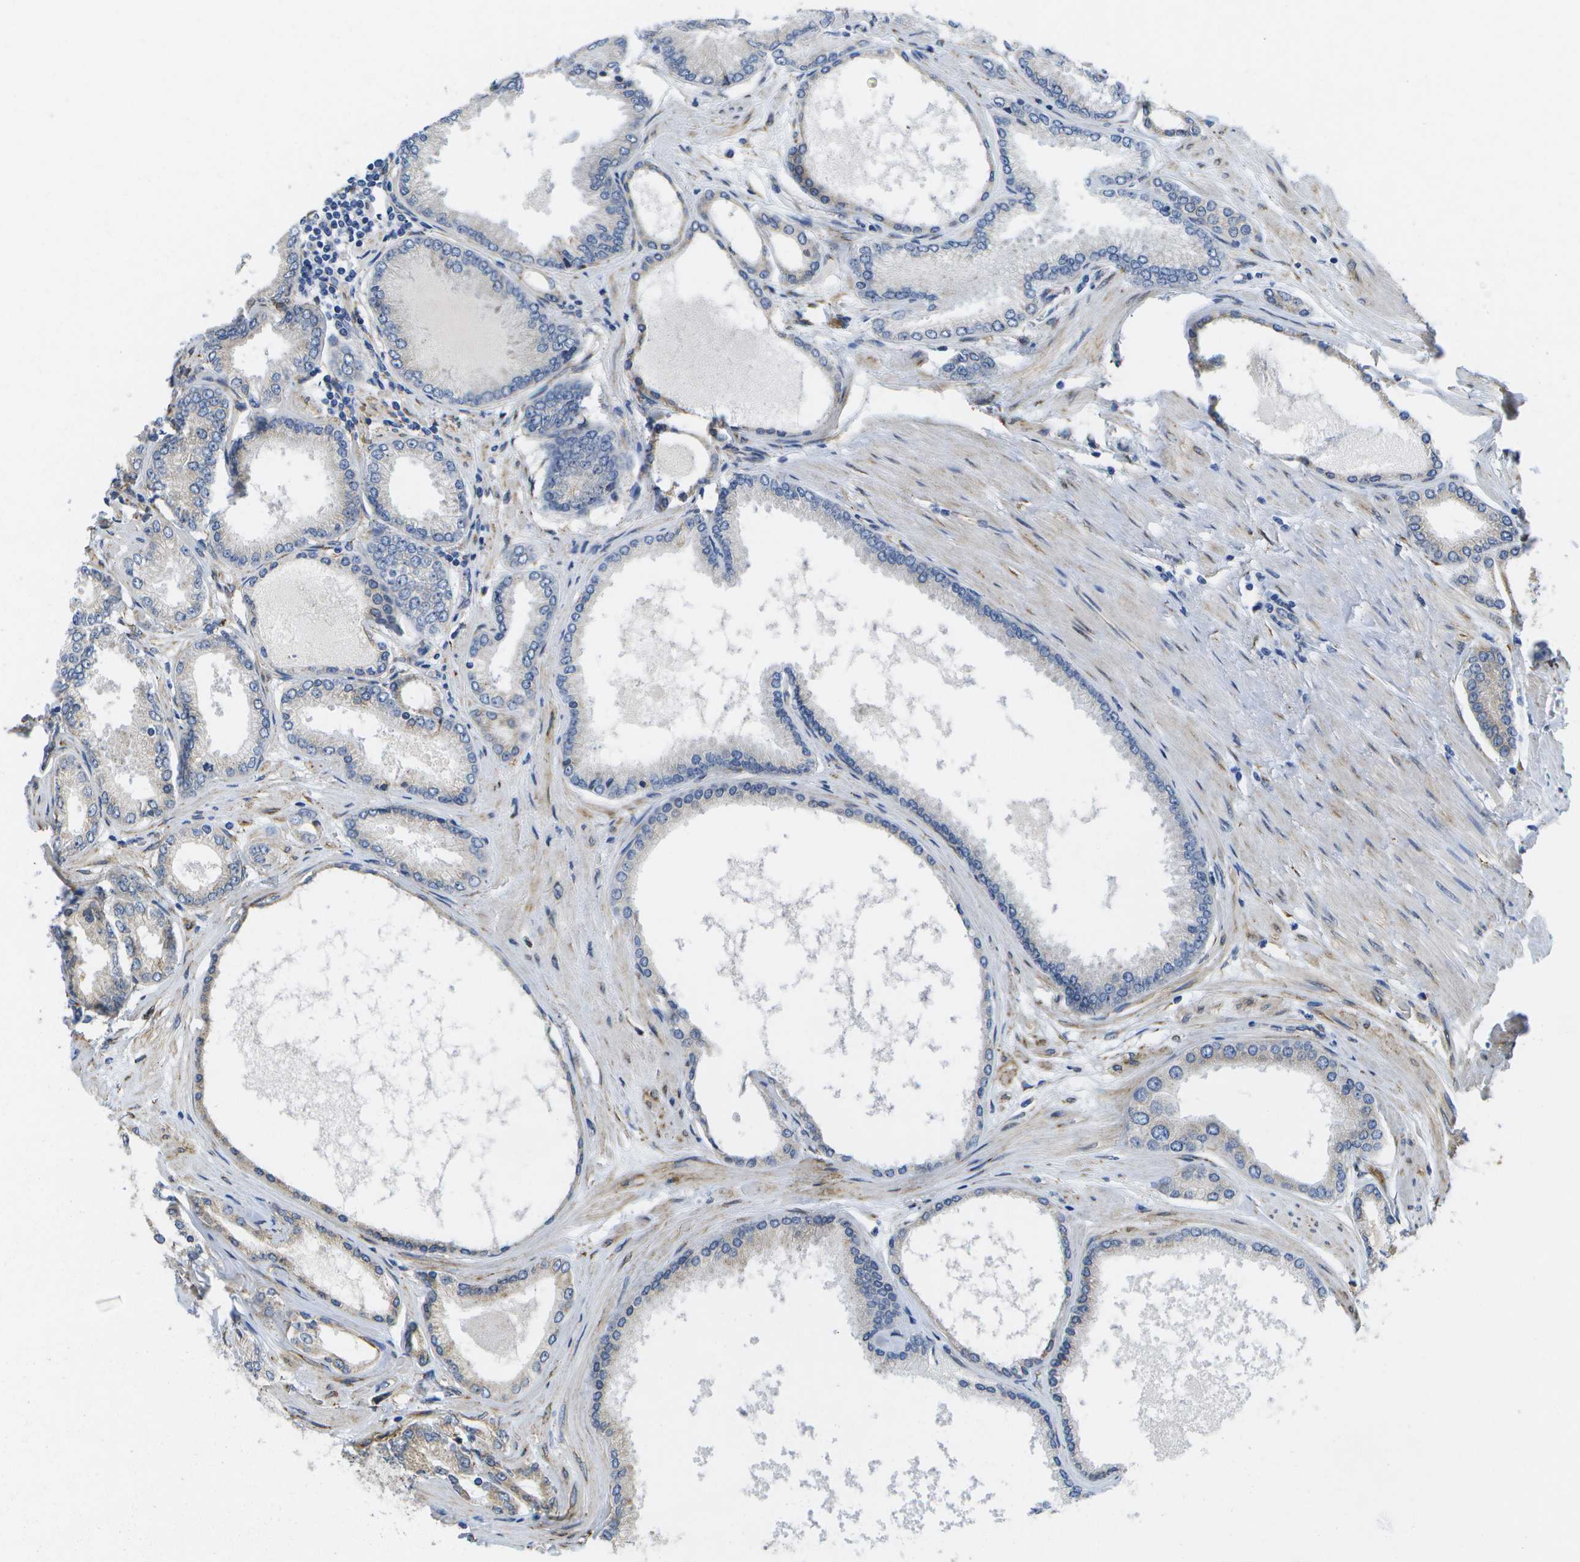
{"staining": {"intensity": "negative", "quantity": "none", "location": "none"}, "tissue": "prostate cancer", "cell_type": "Tumor cells", "image_type": "cancer", "snomed": [{"axis": "morphology", "description": "Adenocarcinoma, High grade"}, {"axis": "topography", "description": "Prostate"}], "caption": "A high-resolution micrograph shows immunohistochemistry (IHC) staining of prostate high-grade adenocarcinoma, which reveals no significant positivity in tumor cells. Brightfield microscopy of immunohistochemistry stained with DAB (brown) and hematoxylin (blue), captured at high magnification.", "gene": "ZDHHC17", "patient": {"sex": "male", "age": 61}}